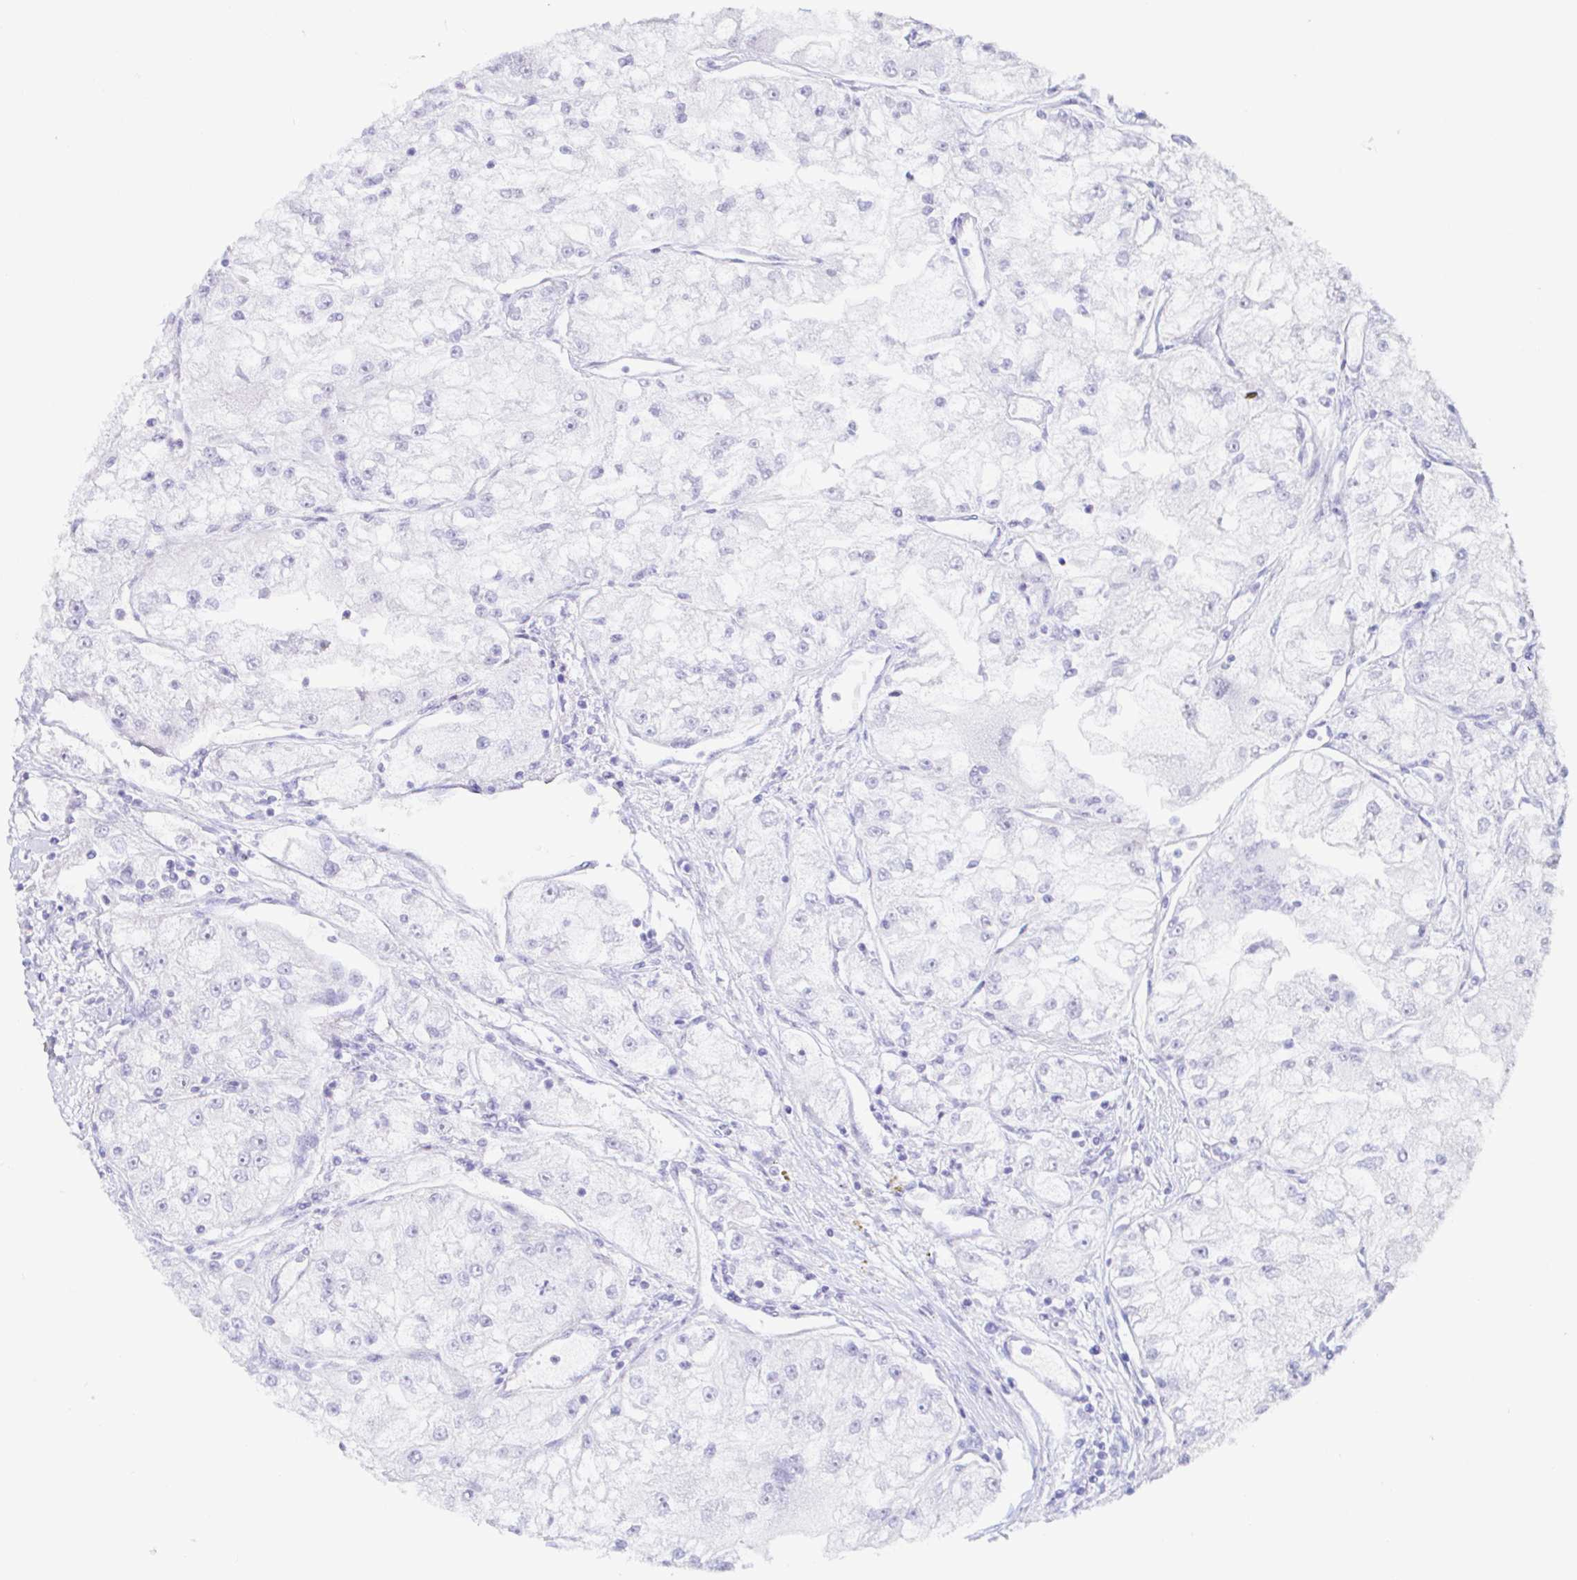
{"staining": {"intensity": "negative", "quantity": "none", "location": "none"}, "tissue": "renal cancer", "cell_type": "Tumor cells", "image_type": "cancer", "snomed": [{"axis": "morphology", "description": "Adenocarcinoma, NOS"}, {"axis": "topography", "description": "Kidney"}], "caption": "Protein analysis of renal cancer (adenocarcinoma) displays no significant staining in tumor cells.", "gene": "SAA4", "patient": {"sex": "female", "age": 72}}